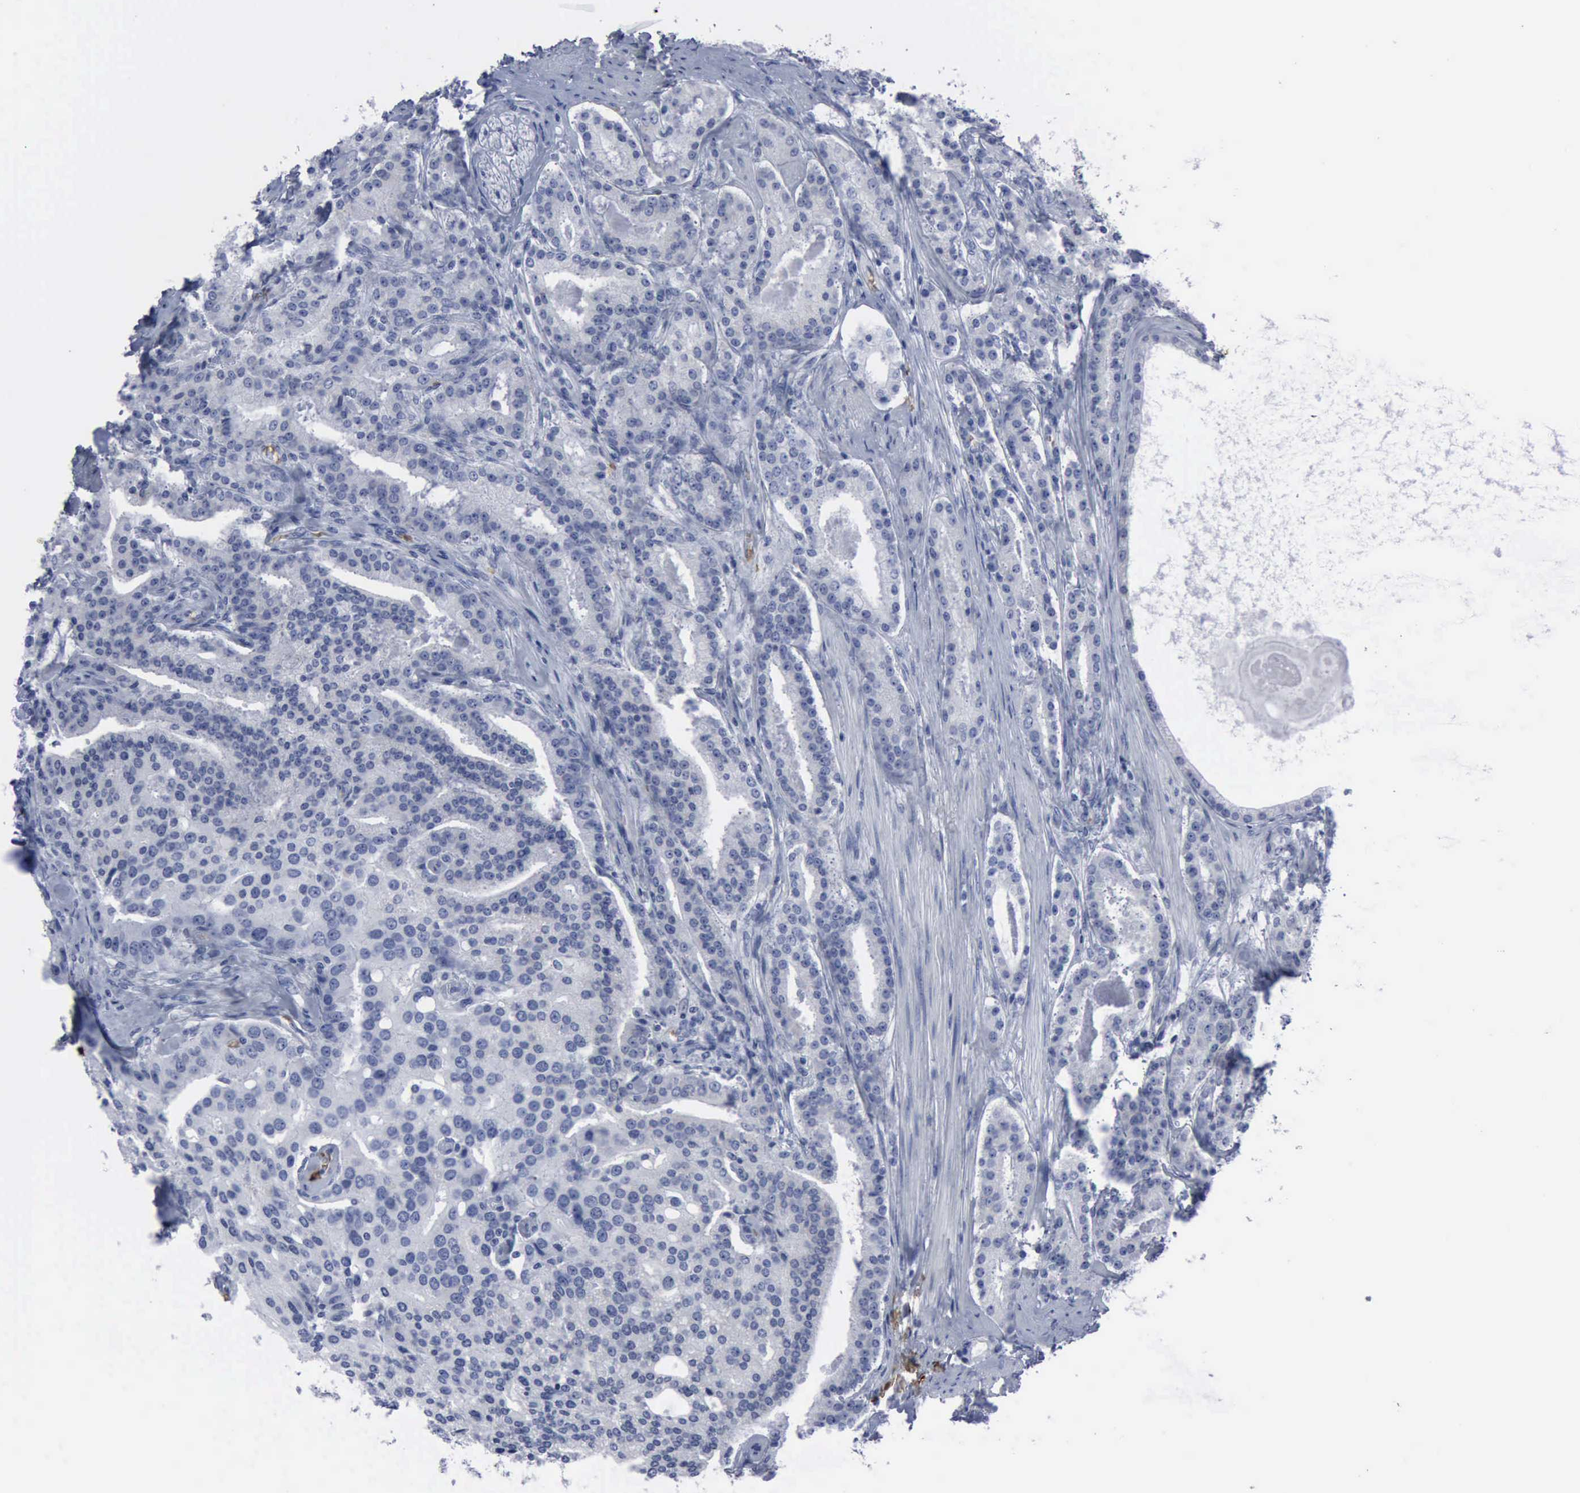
{"staining": {"intensity": "negative", "quantity": "none", "location": "none"}, "tissue": "prostate cancer", "cell_type": "Tumor cells", "image_type": "cancer", "snomed": [{"axis": "morphology", "description": "Adenocarcinoma, Medium grade"}, {"axis": "topography", "description": "Prostate"}], "caption": "DAB immunohistochemical staining of adenocarcinoma (medium-grade) (prostate) exhibits no significant staining in tumor cells.", "gene": "TGFB1", "patient": {"sex": "male", "age": 72}}